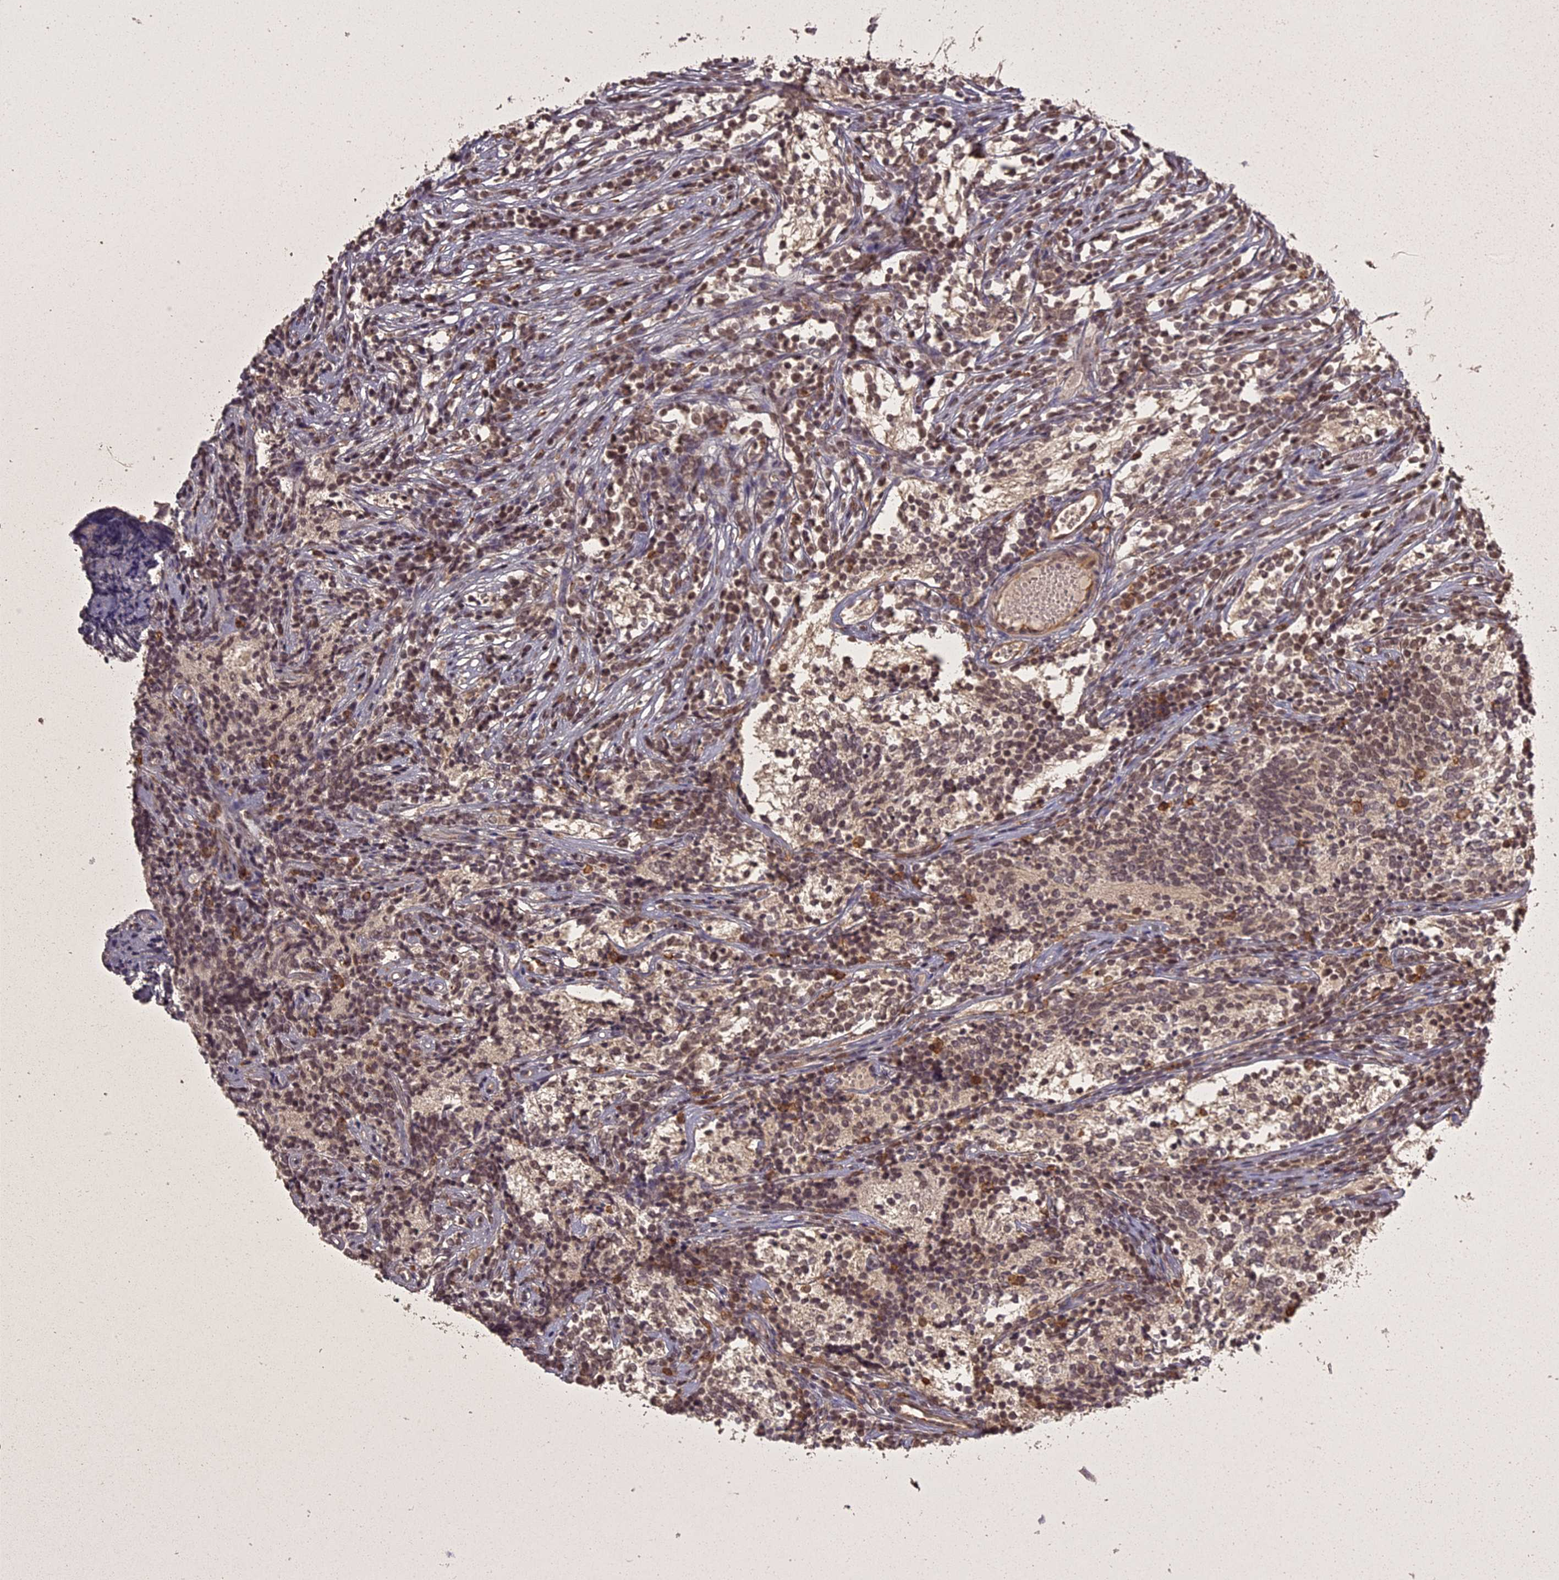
{"staining": {"intensity": "moderate", "quantity": "25%-75%", "location": "nuclear"}, "tissue": "glioma", "cell_type": "Tumor cells", "image_type": "cancer", "snomed": [{"axis": "morphology", "description": "Glioma, malignant, Low grade"}, {"axis": "topography", "description": "Brain"}], "caption": "Human malignant low-grade glioma stained with a brown dye reveals moderate nuclear positive positivity in approximately 25%-75% of tumor cells.", "gene": "ING5", "patient": {"sex": "female", "age": 1}}